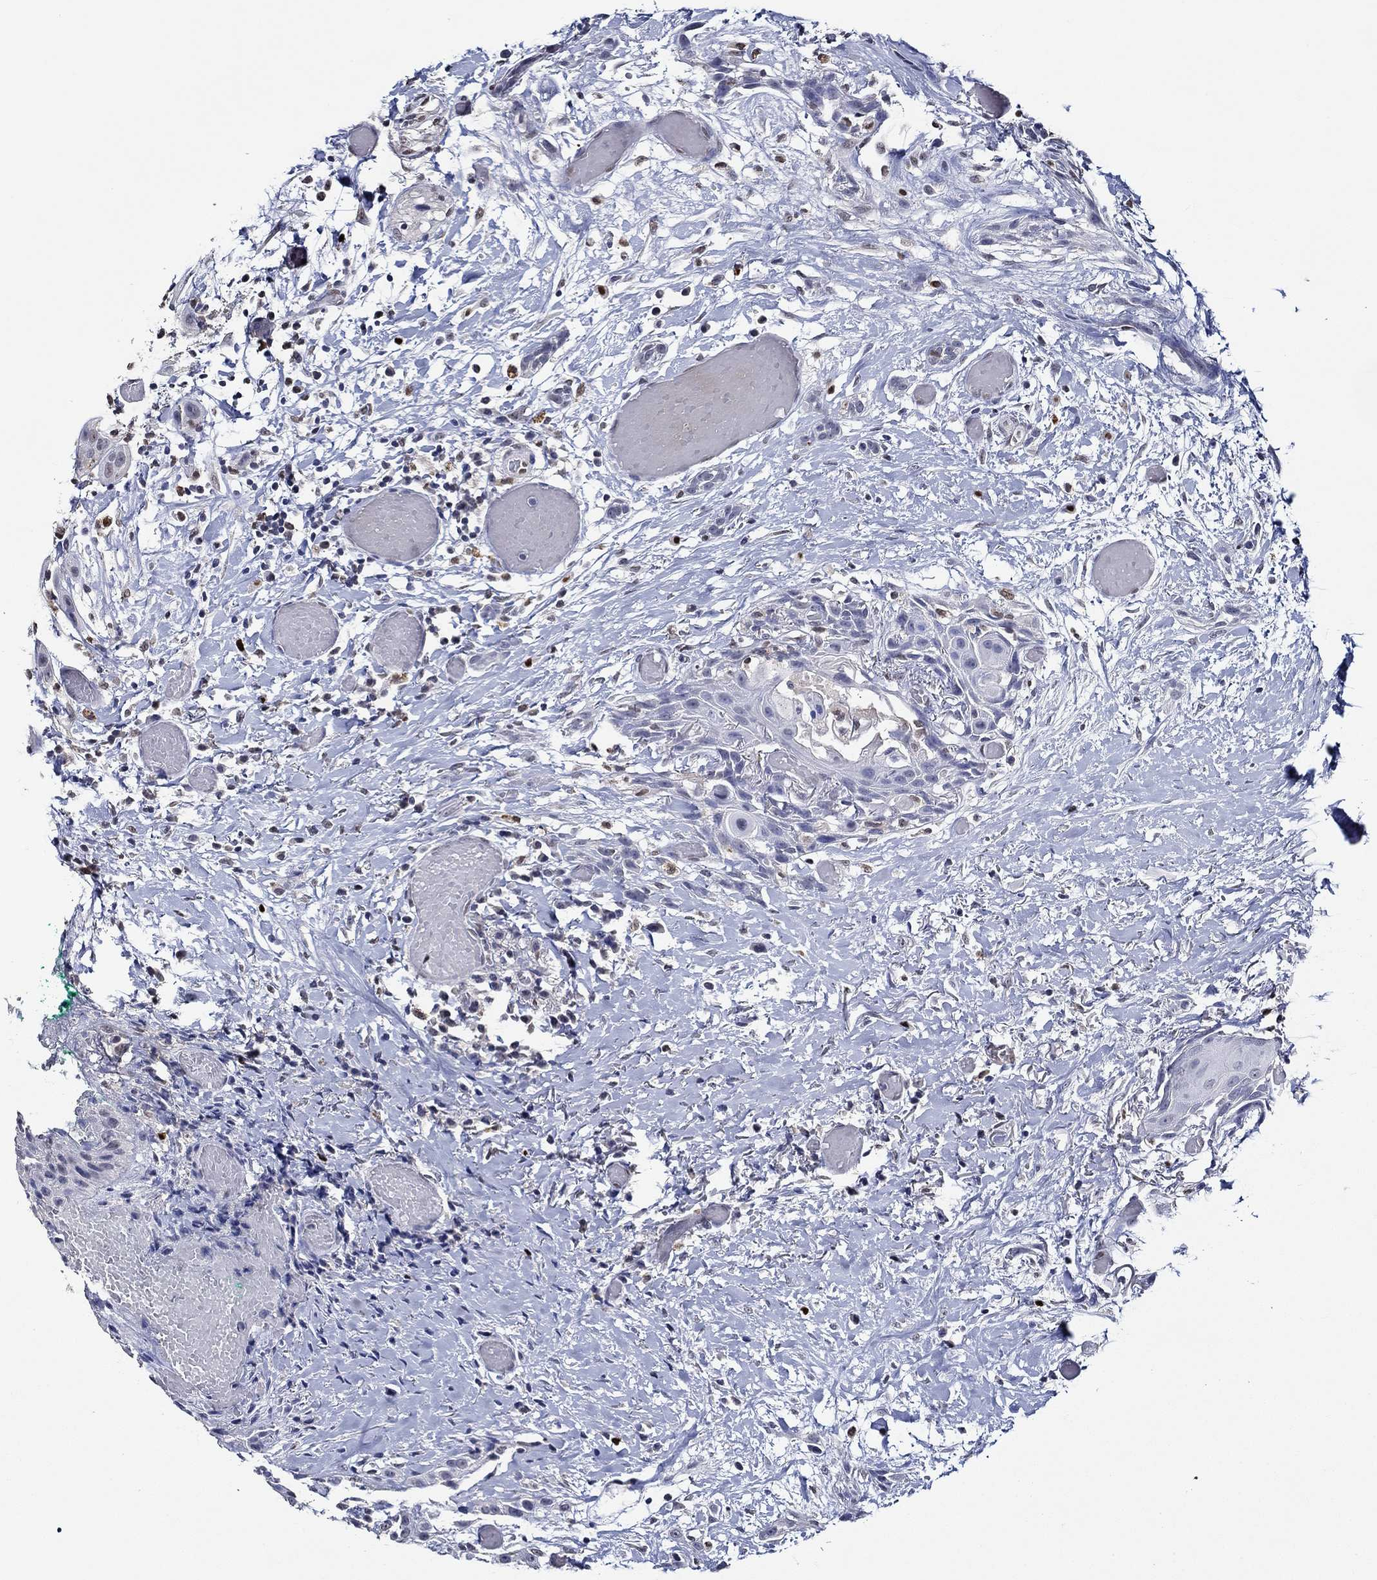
{"staining": {"intensity": "negative", "quantity": "none", "location": "none"}, "tissue": "head and neck cancer", "cell_type": "Tumor cells", "image_type": "cancer", "snomed": [{"axis": "morphology", "description": "Normal tissue, NOS"}, {"axis": "morphology", "description": "Squamous cell carcinoma, NOS"}, {"axis": "topography", "description": "Oral tissue"}, {"axis": "topography", "description": "Salivary gland"}, {"axis": "topography", "description": "Head-Neck"}], "caption": "This is an immunohistochemistry photomicrograph of head and neck cancer (squamous cell carcinoma). There is no positivity in tumor cells.", "gene": "GATA2", "patient": {"sex": "female", "age": 62}}